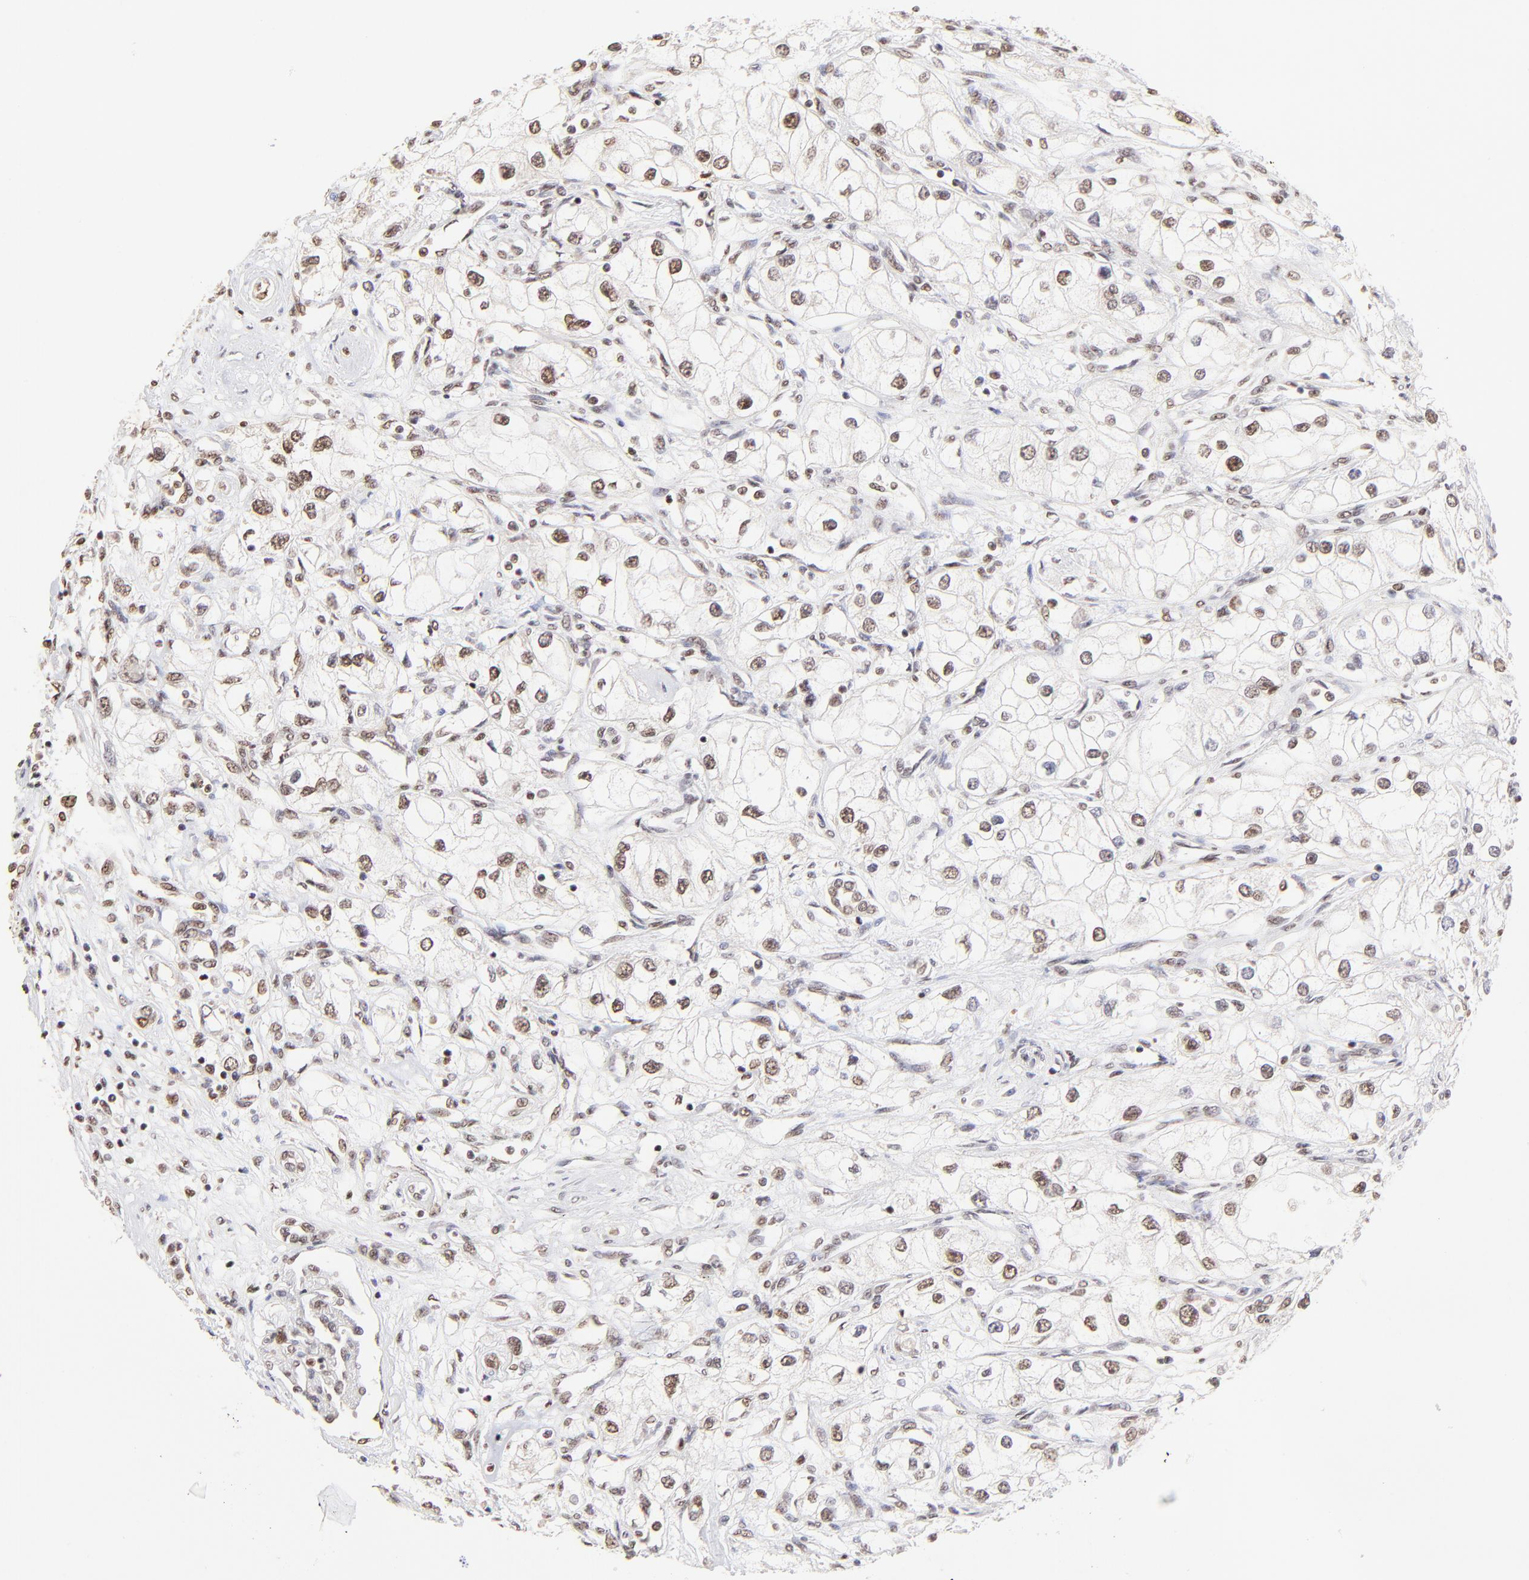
{"staining": {"intensity": "weak", "quantity": ">75%", "location": "nuclear"}, "tissue": "renal cancer", "cell_type": "Tumor cells", "image_type": "cancer", "snomed": [{"axis": "morphology", "description": "Adenocarcinoma, NOS"}, {"axis": "topography", "description": "Kidney"}], "caption": "Immunohistochemistry of renal cancer (adenocarcinoma) reveals low levels of weak nuclear staining in about >75% of tumor cells.", "gene": "ZNF670", "patient": {"sex": "male", "age": 57}}